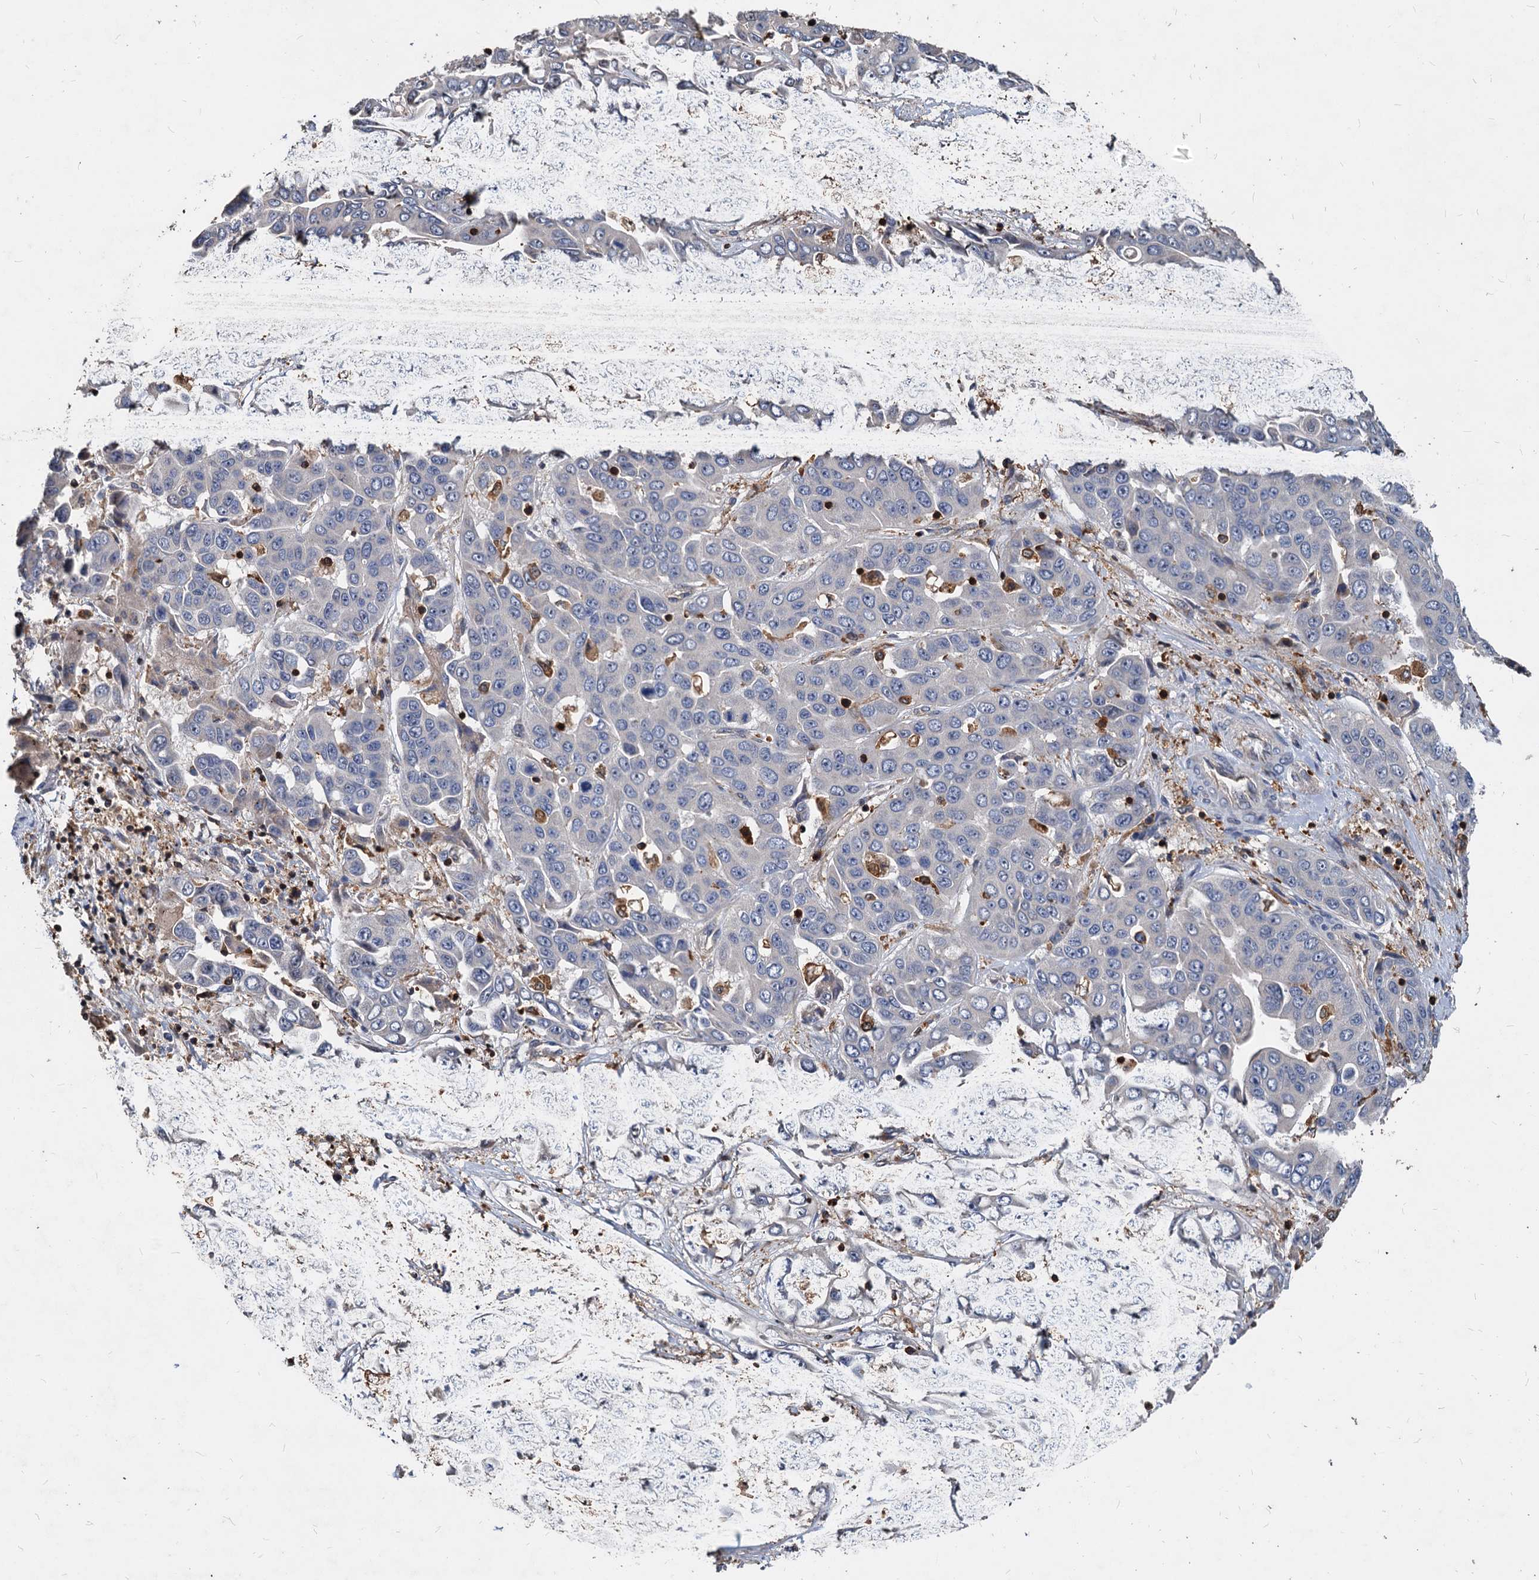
{"staining": {"intensity": "negative", "quantity": "none", "location": "none"}, "tissue": "liver cancer", "cell_type": "Tumor cells", "image_type": "cancer", "snomed": [{"axis": "morphology", "description": "Cholangiocarcinoma"}, {"axis": "topography", "description": "Liver"}], "caption": "This image is of cholangiocarcinoma (liver) stained with immunohistochemistry (IHC) to label a protein in brown with the nuclei are counter-stained blue. There is no positivity in tumor cells.", "gene": "LCP2", "patient": {"sex": "female", "age": 52}}